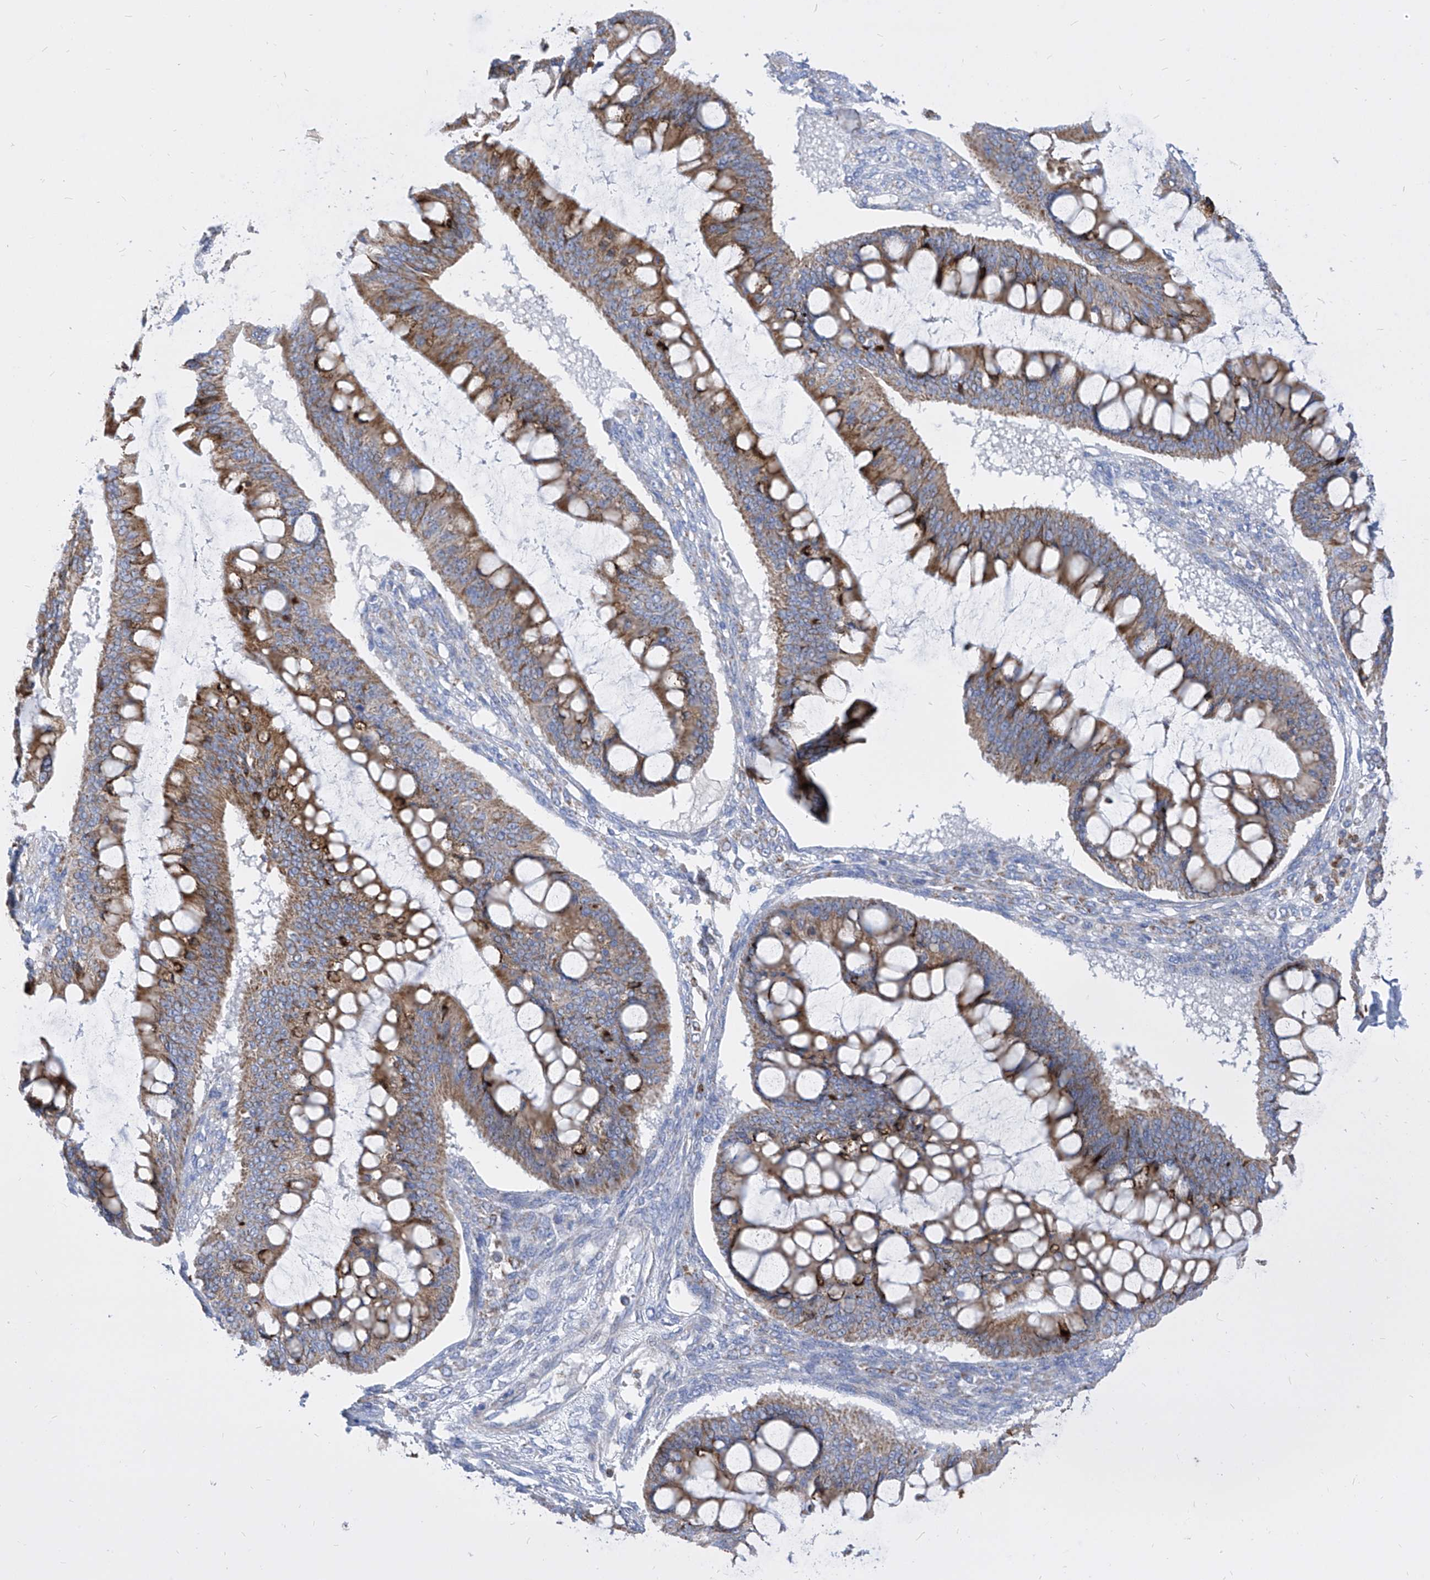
{"staining": {"intensity": "moderate", "quantity": ">75%", "location": "cytoplasmic/membranous"}, "tissue": "ovarian cancer", "cell_type": "Tumor cells", "image_type": "cancer", "snomed": [{"axis": "morphology", "description": "Cystadenocarcinoma, mucinous, NOS"}, {"axis": "topography", "description": "Ovary"}], "caption": "Brown immunohistochemical staining in ovarian cancer exhibits moderate cytoplasmic/membranous staining in approximately >75% of tumor cells.", "gene": "COQ3", "patient": {"sex": "female", "age": 73}}